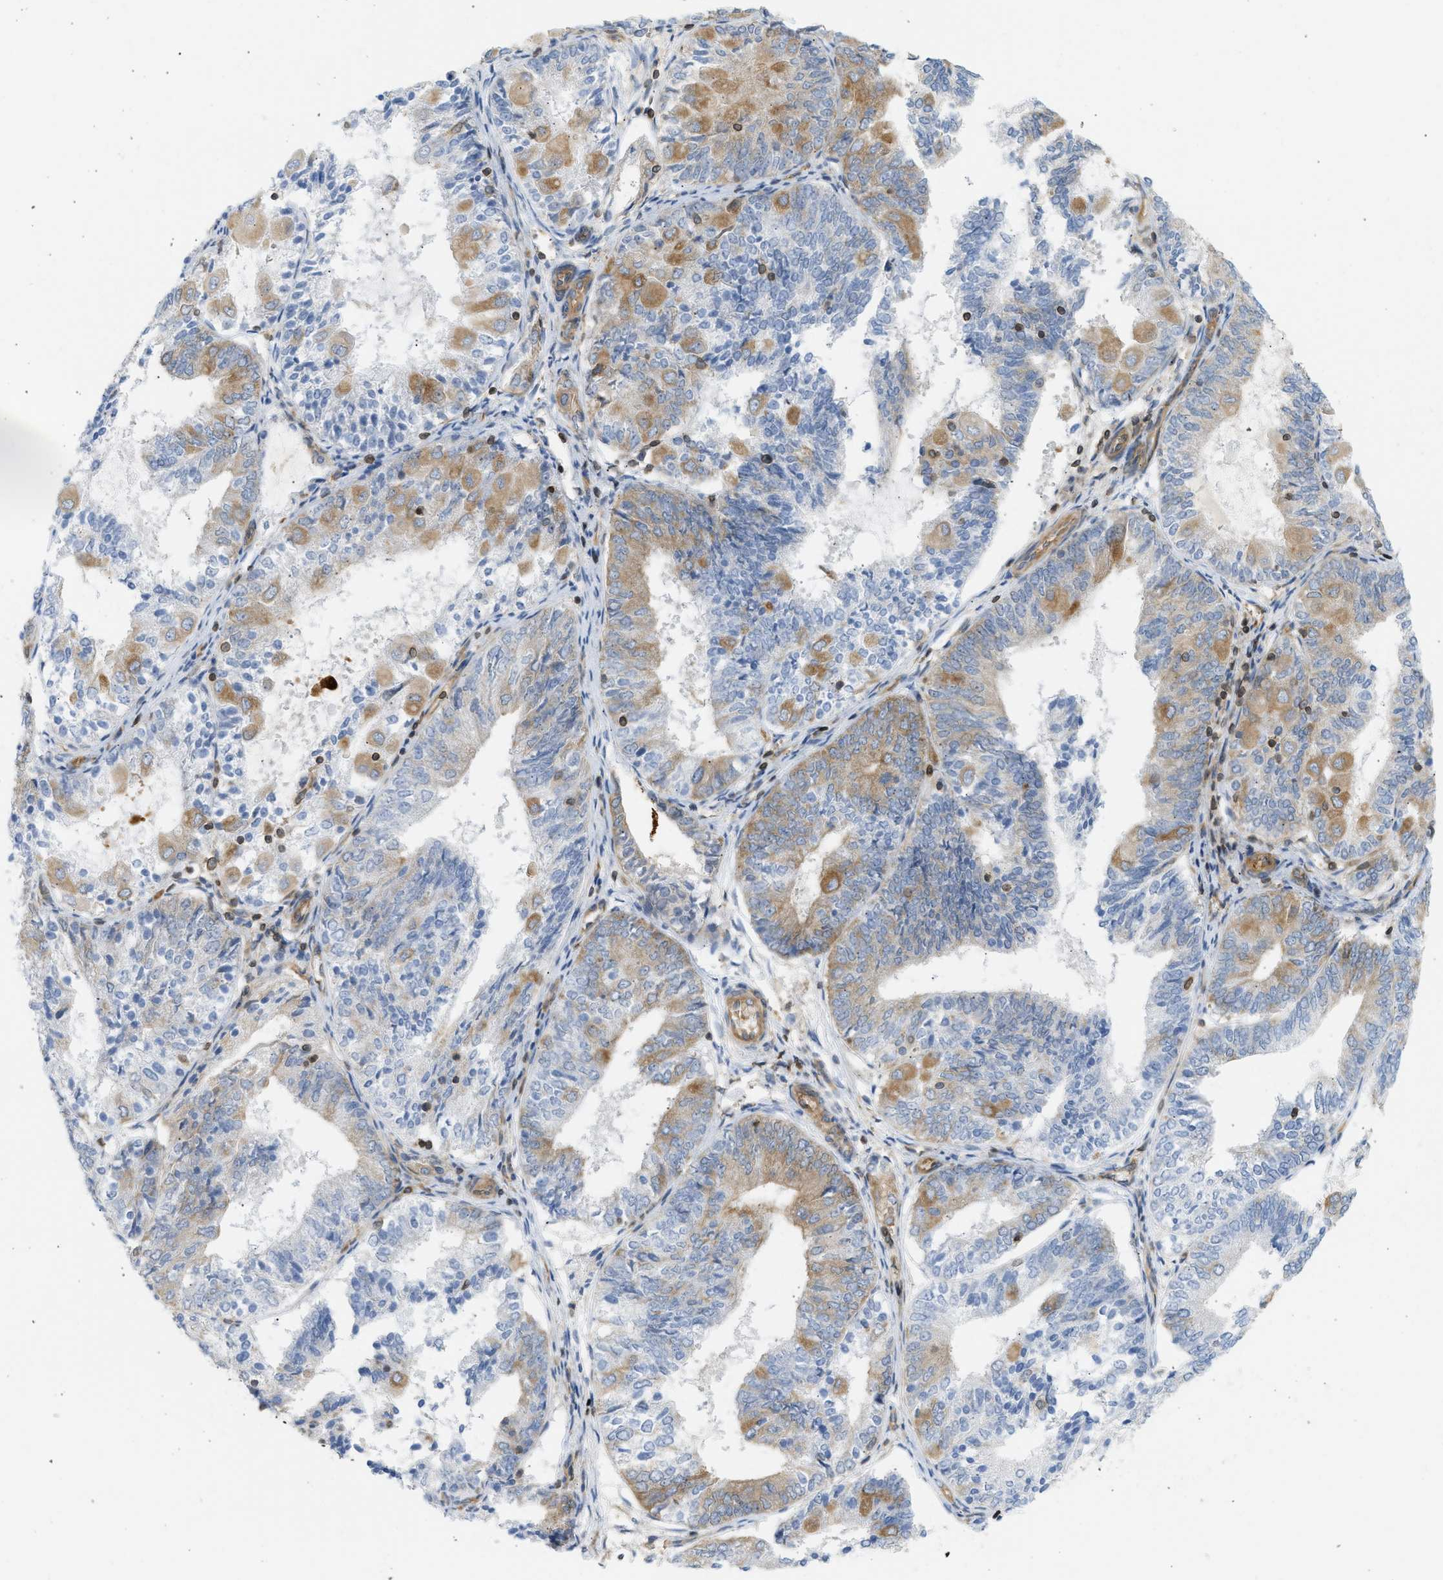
{"staining": {"intensity": "moderate", "quantity": "25%-75%", "location": "cytoplasmic/membranous"}, "tissue": "endometrial cancer", "cell_type": "Tumor cells", "image_type": "cancer", "snomed": [{"axis": "morphology", "description": "Adenocarcinoma, NOS"}, {"axis": "topography", "description": "Endometrium"}], "caption": "Tumor cells exhibit medium levels of moderate cytoplasmic/membranous expression in approximately 25%-75% of cells in endometrial cancer.", "gene": "STRN", "patient": {"sex": "female", "age": 81}}